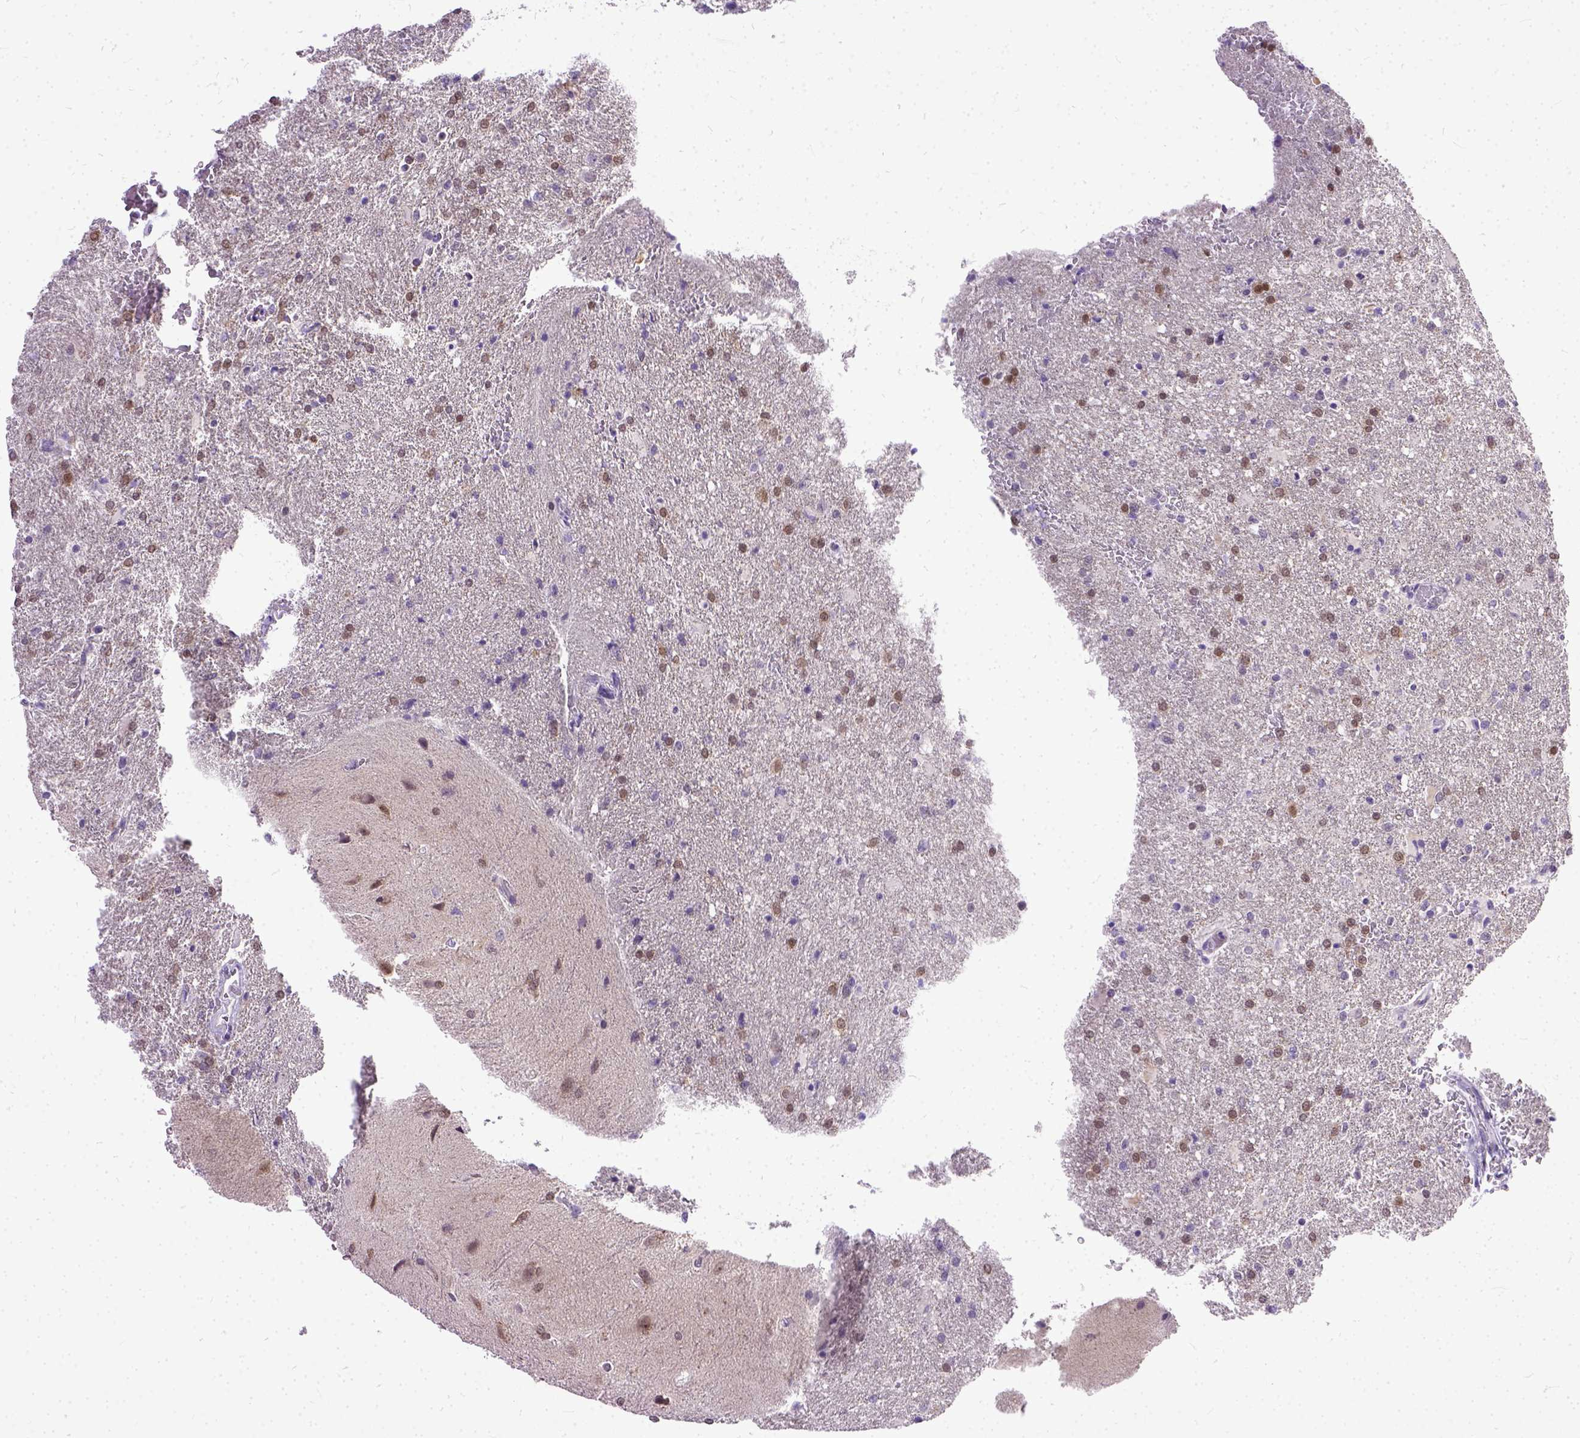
{"staining": {"intensity": "moderate", "quantity": "25%-75%", "location": "nuclear"}, "tissue": "glioma", "cell_type": "Tumor cells", "image_type": "cancer", "snomed": [{"axis": "morphology", "description": "Glioma, malignant, High grade"}, {"axis": "topography", "description": "Brain"}], "caption": "The immunohistochemical stain highlights moderate nuclear staining in tumor cells of glioma tissue.", "gene": "TCEAL7", "patient": {"sex": "male", "age": 68}}